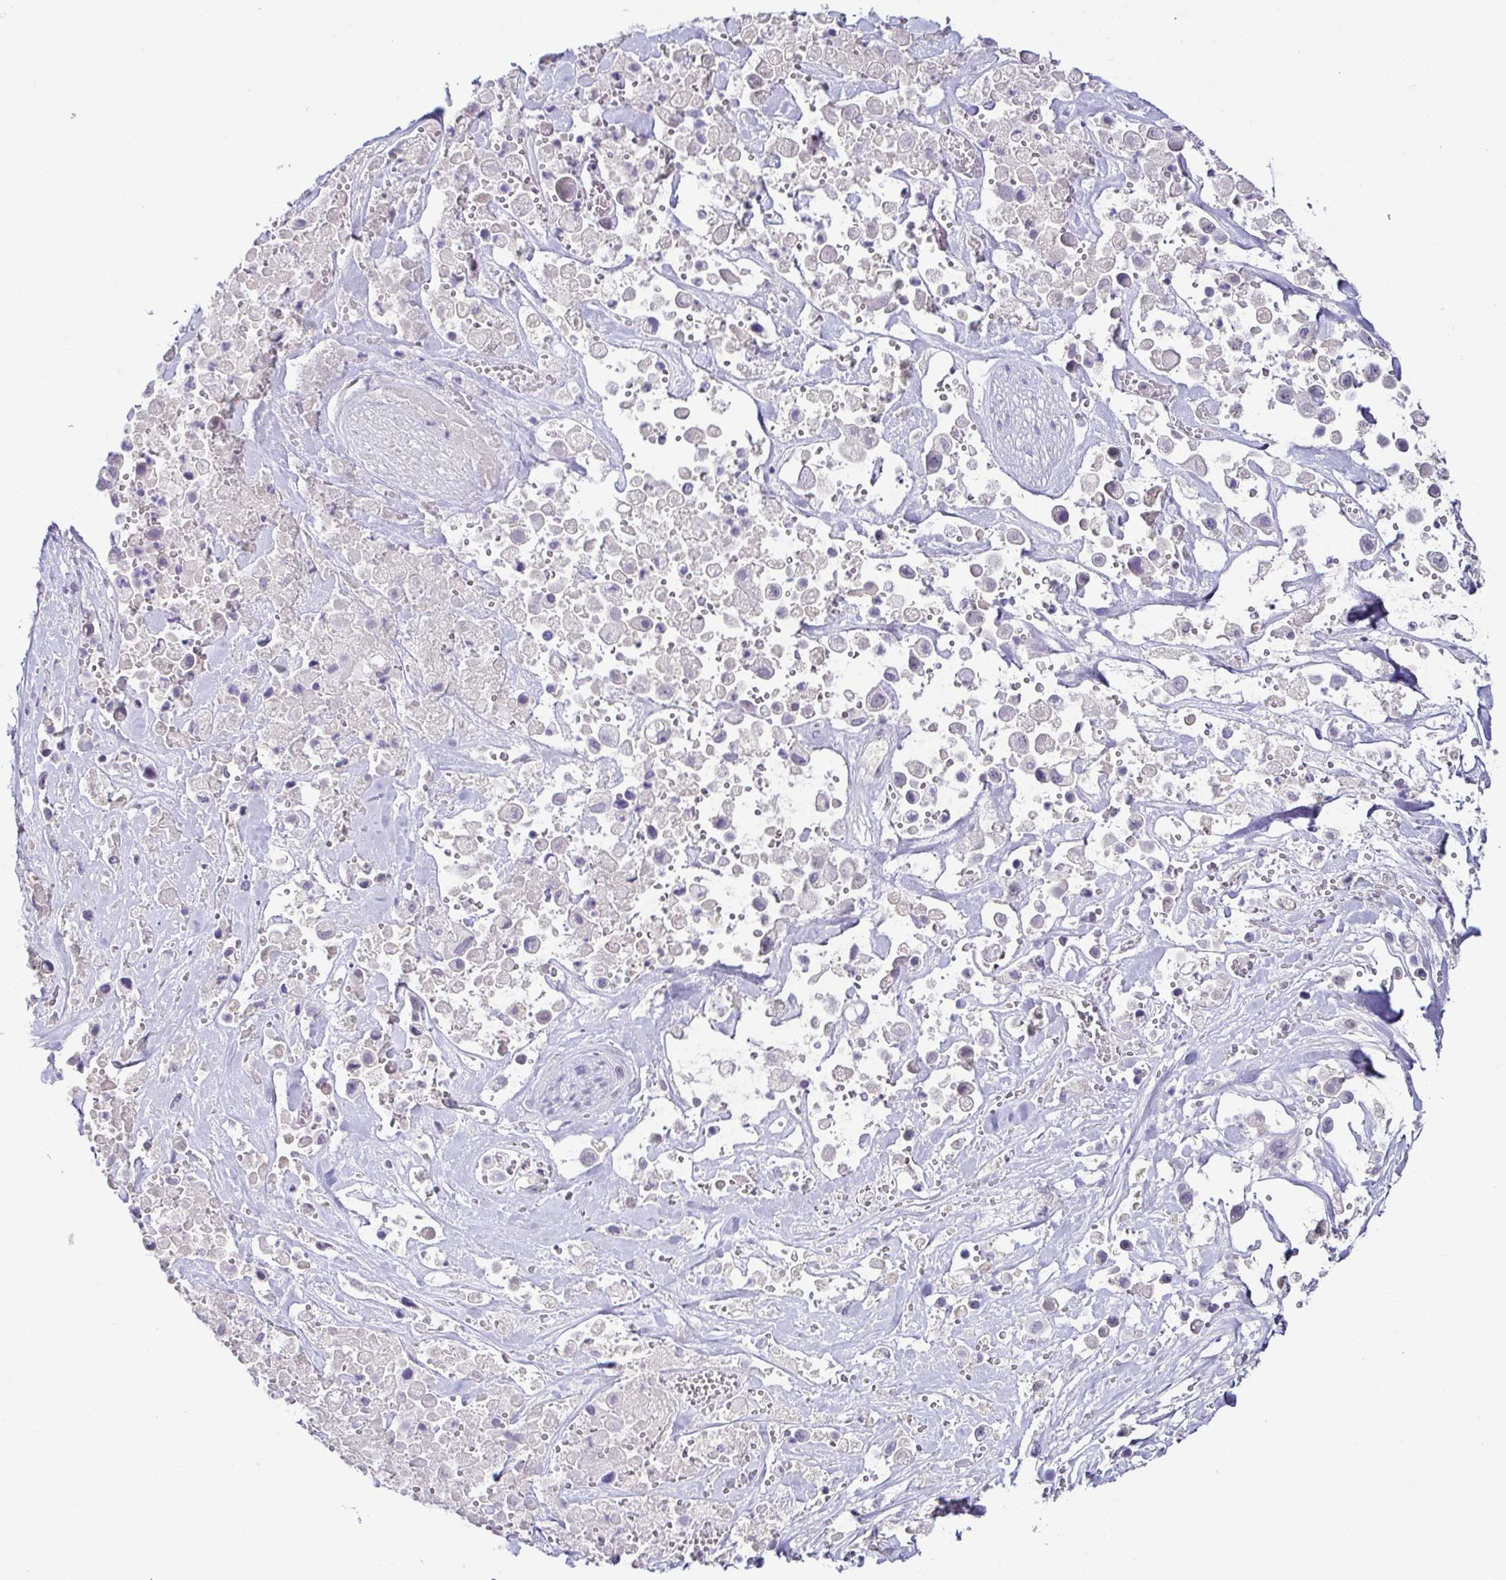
{"staining": {"intensity": "negative", "quantity": "none", "location": "none"}, "tissue": "pancreatic cancer", "cell_type": "Tumor cells", "image_type": "cancer", "snomed": [{"axis": "morphology", "description": "Adenocarcinoma, NOS"}, {"axis": "topography", "description": "Pancreas"}], "caption": "Pancreatic adenocarcinoma was stained to show a protein in brown. There is no significant positivity in tumor cells.", "gene": "TCF3", "patient": {"sex": "male", "age": 44}}